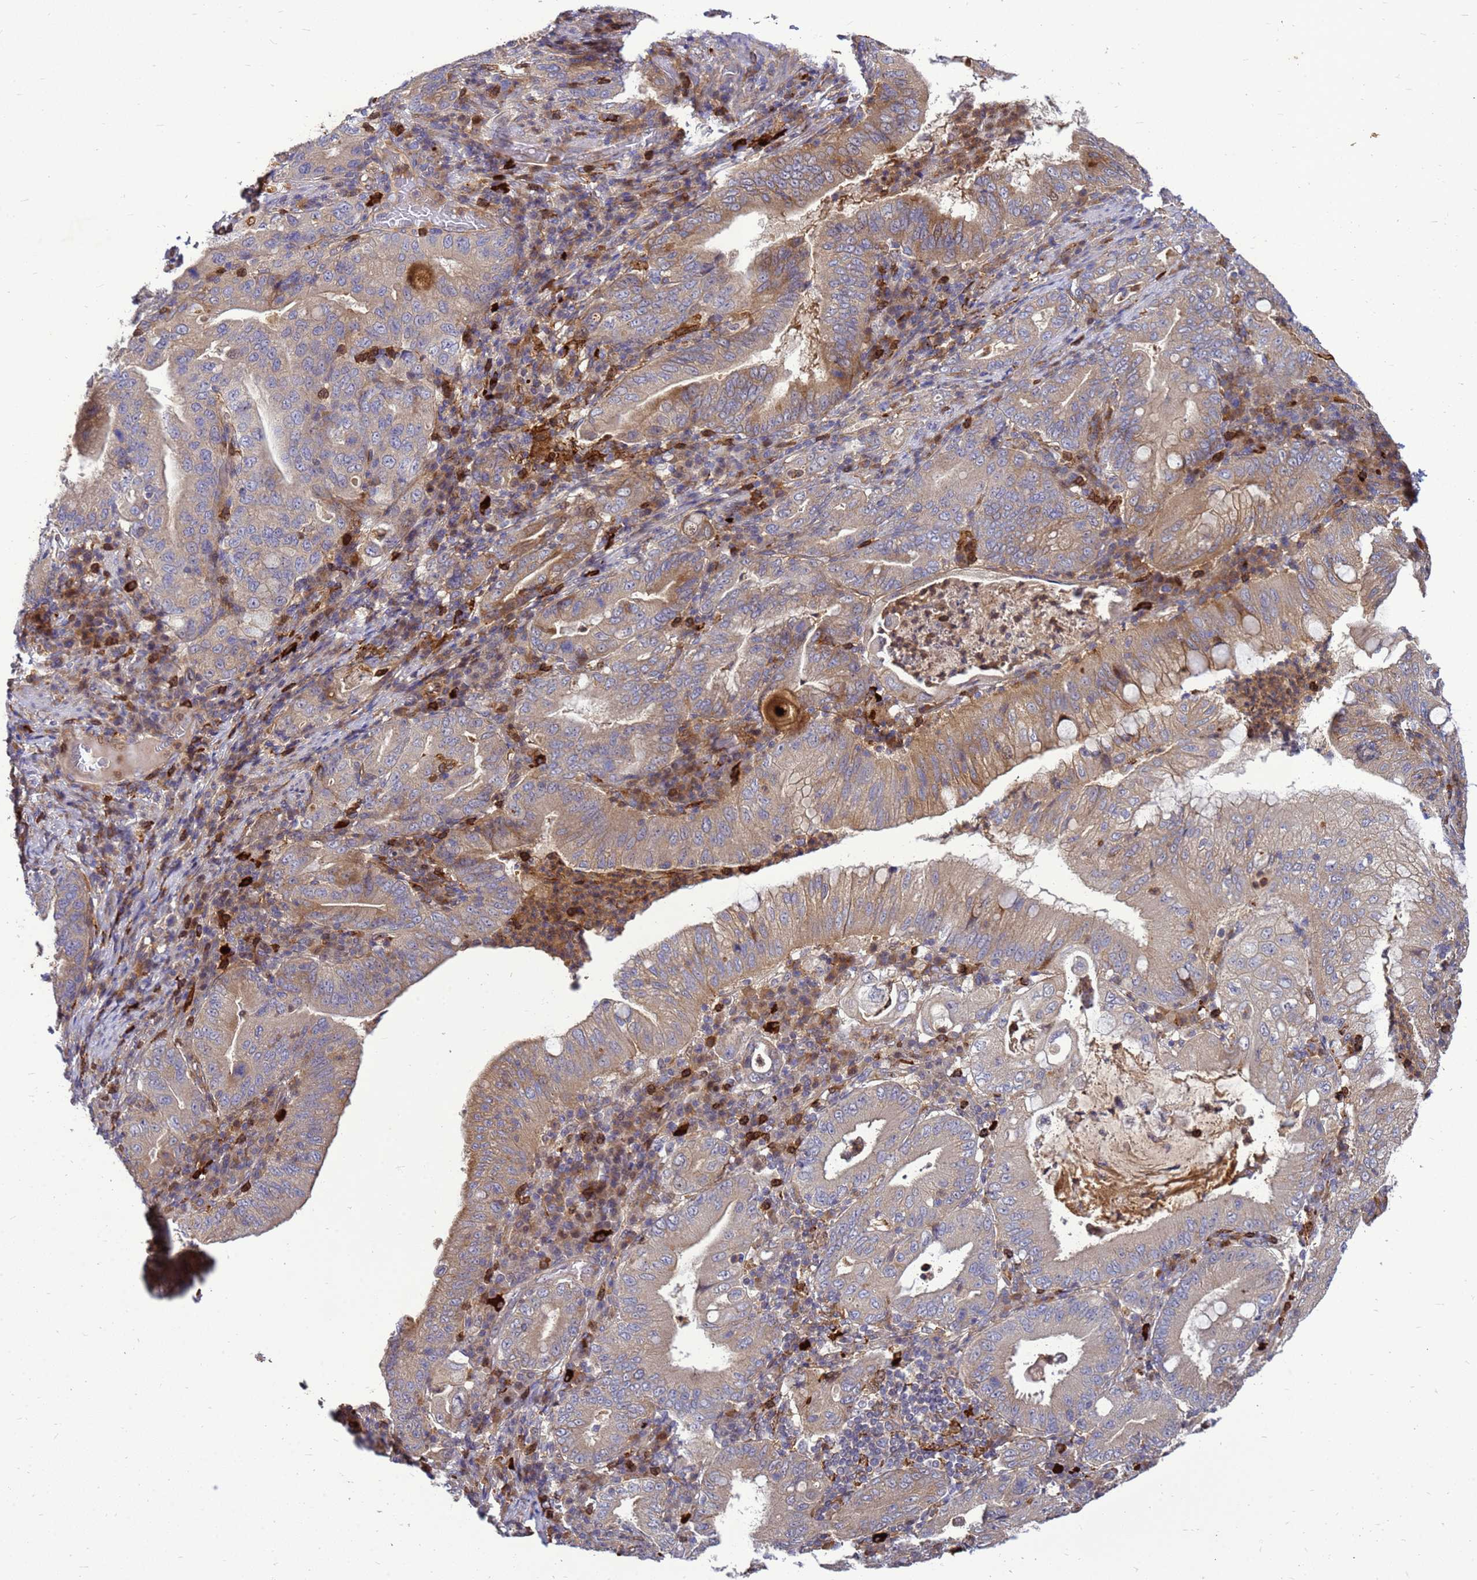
{"staining": {"intensity": "weak", "quantity": "<25%", "location": "cytoplasmic/membranous"}, "tissue": "stomach cancer", "cell_type": "Tumor cells", "image_type": "cancer", "snomed": [{"axis": "morphology", "description": "Normal tissue, NOS"}, {"axis": "morphology", "description": "Adenocarcinoma, NOS"}, {"axis": "topography", "description": "Esophagus"}, {"axis": "topography", "description": "Stomach, upper"}, {"axis": "topography", "description": "Peripheral nerve tissue"}], "caption": "Tumor cells show no significant protein staining in stomach adenocarcinoma.", "gene": "RNF215", "patient": {"sex": "male", "age": 62}}